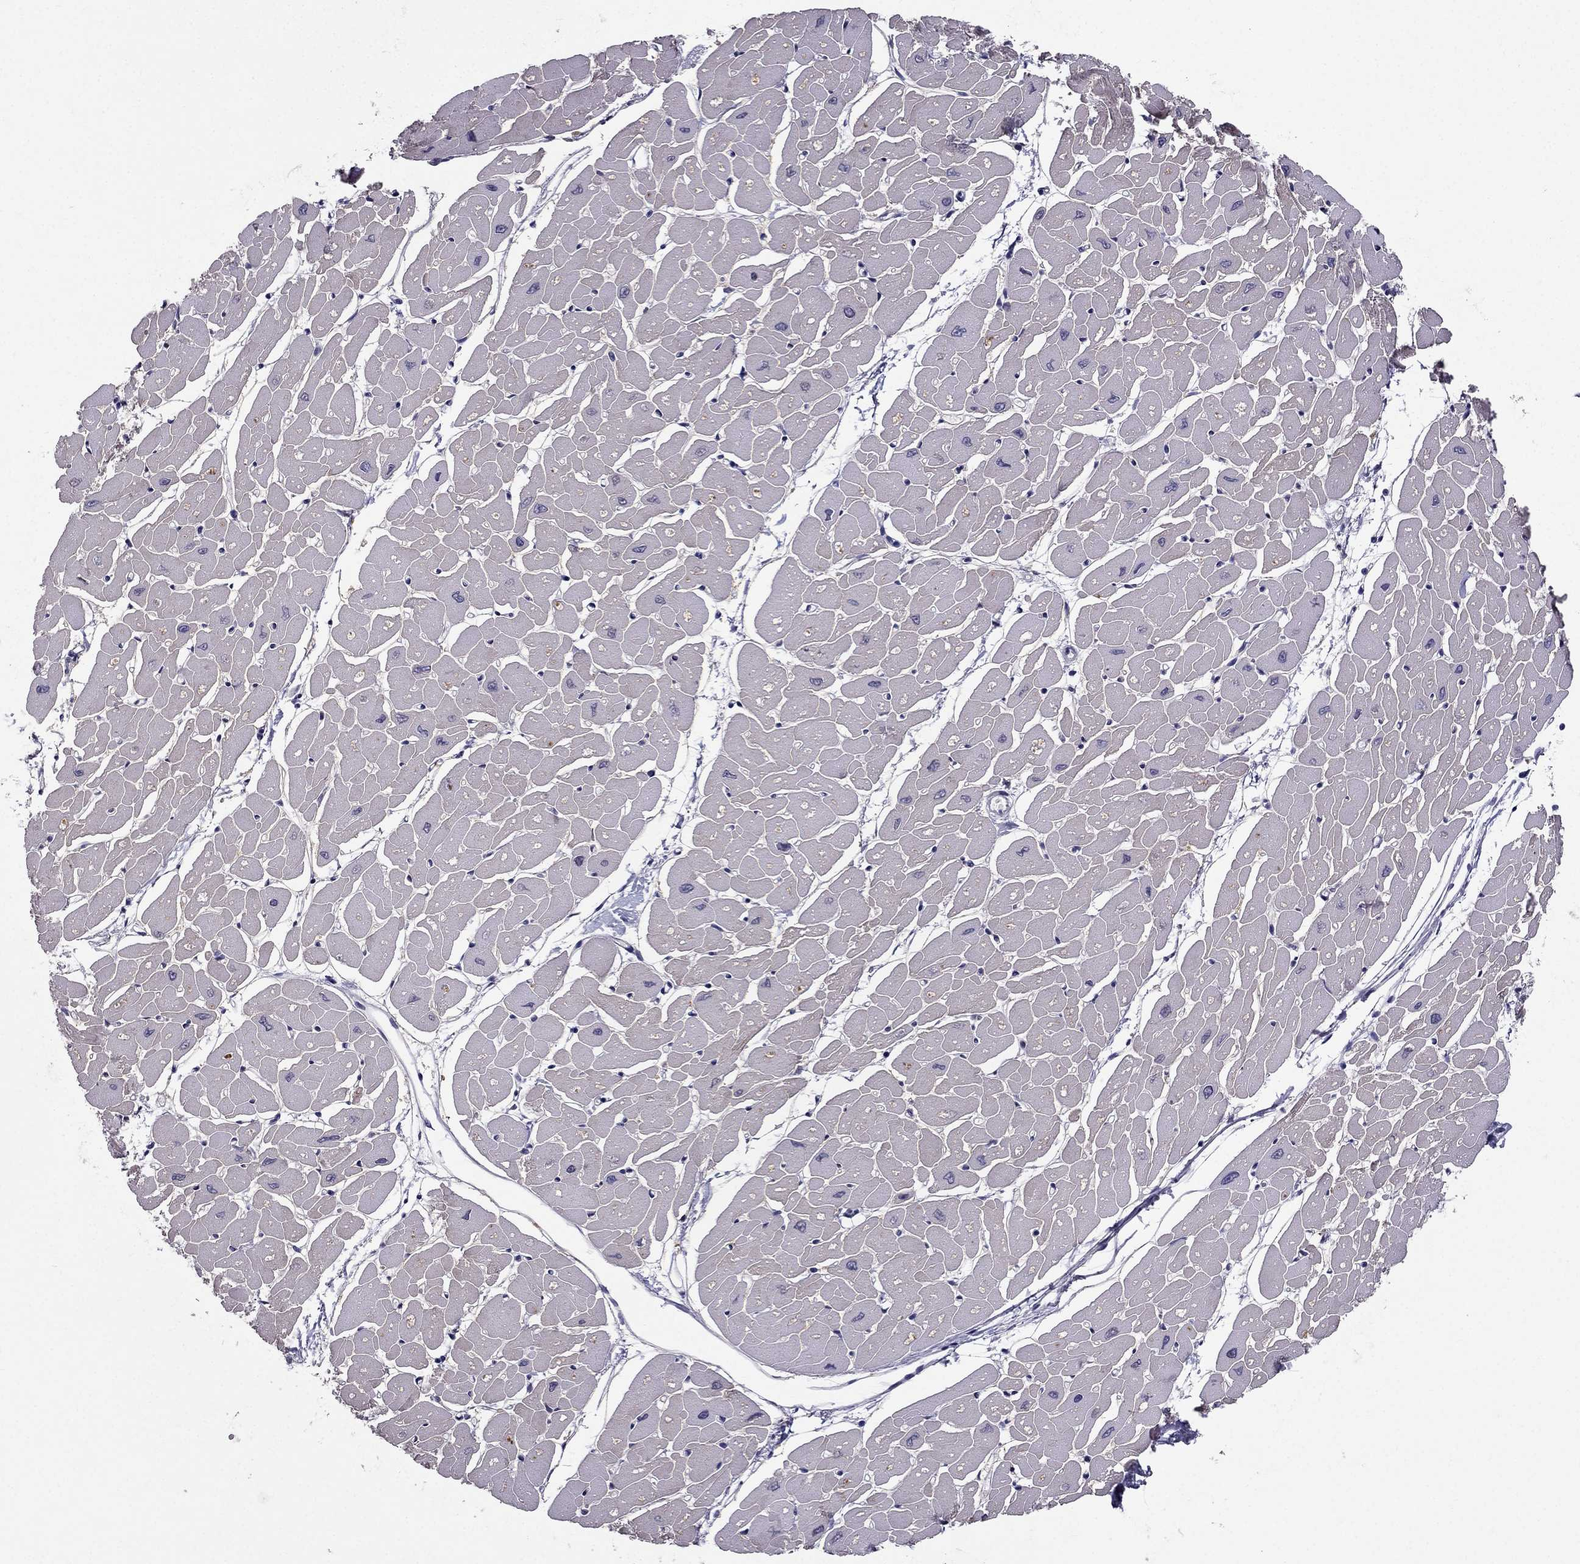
{"staining": {"intensity": "negative", "quantity": "none", "location": "none"}, "tissue": "heart muscle", "cell_type": "Cardiomyocytes", "image_type": "normal", "snomed": [{"axis": "morphology", "description": "Normal tissue, NOS"}, {"axis": "topography", "description": "Heart"}], "caption": "This photomicrograph is of unremarkable heart muscle stained with IHC to label a protein in brown with the nuclei are counter-stained blue. There is no staining in cardiomyocytes. (Brightfield microscopy of DAB (3,3'-diaminobenzidine) immunohistochemistry (IHC) at high magnification).", "gene": "DUSP15", "patient": {"sex": "male", "age": 57}}